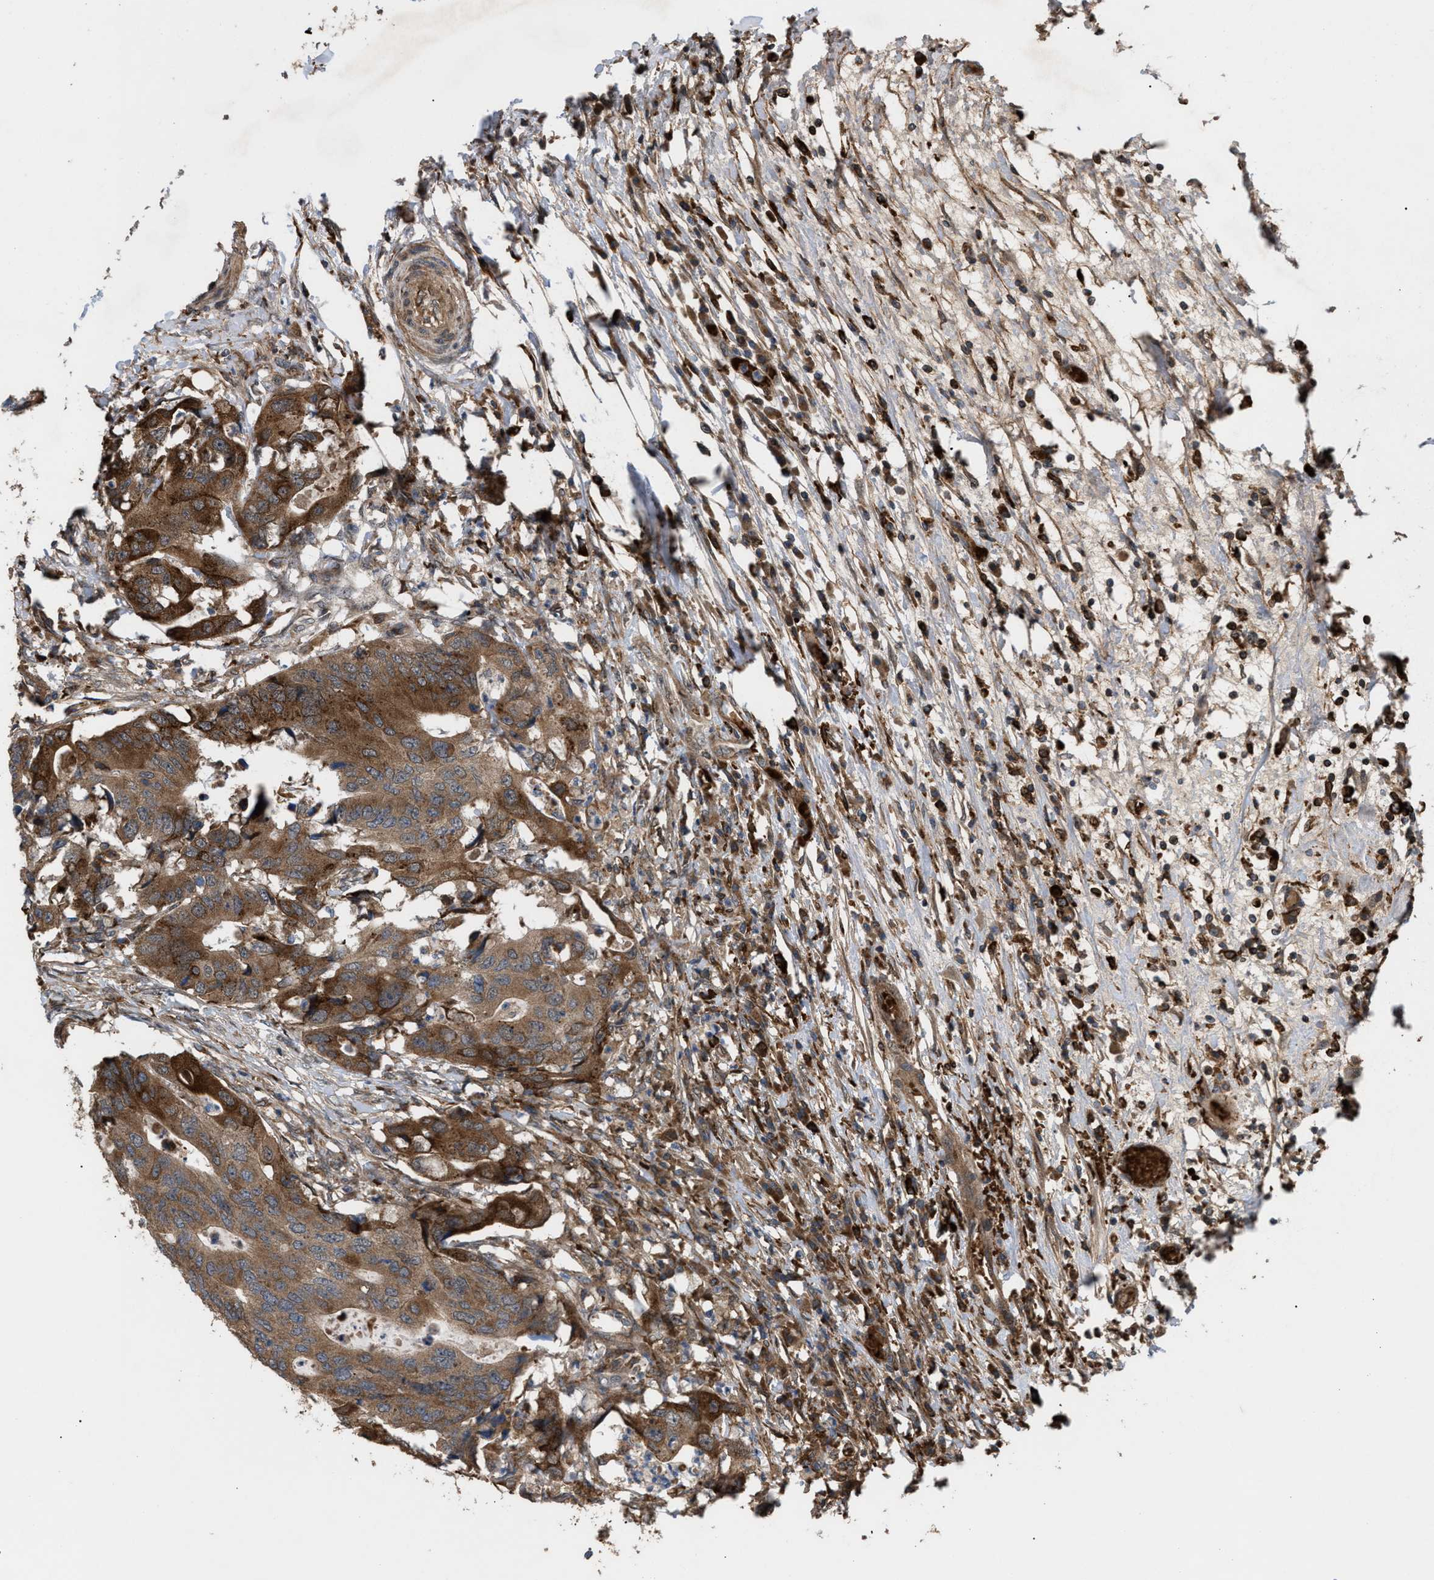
{"staining": {"intensity": "strong", "quantity": ">75%", "location": "cytoplasmic/membranous"}, "tissue": "colorectal cancer", "cell_type": "Tumor cells", "image_type": "cancer", "snomed": [{"axis": "morphology", "description": "Adenocarcinoma, NOS"}, {"axis": "topography", "description": "Colon"}], "caption": "Human adenocarcinoma (colorectal) stained for a protein (brown) displays strong cytoplasmic/membranous positive positivity in approximately >75% of tumor cells.", "gene": "GCC1", "patient": {"sex": "male", "age": 71}}